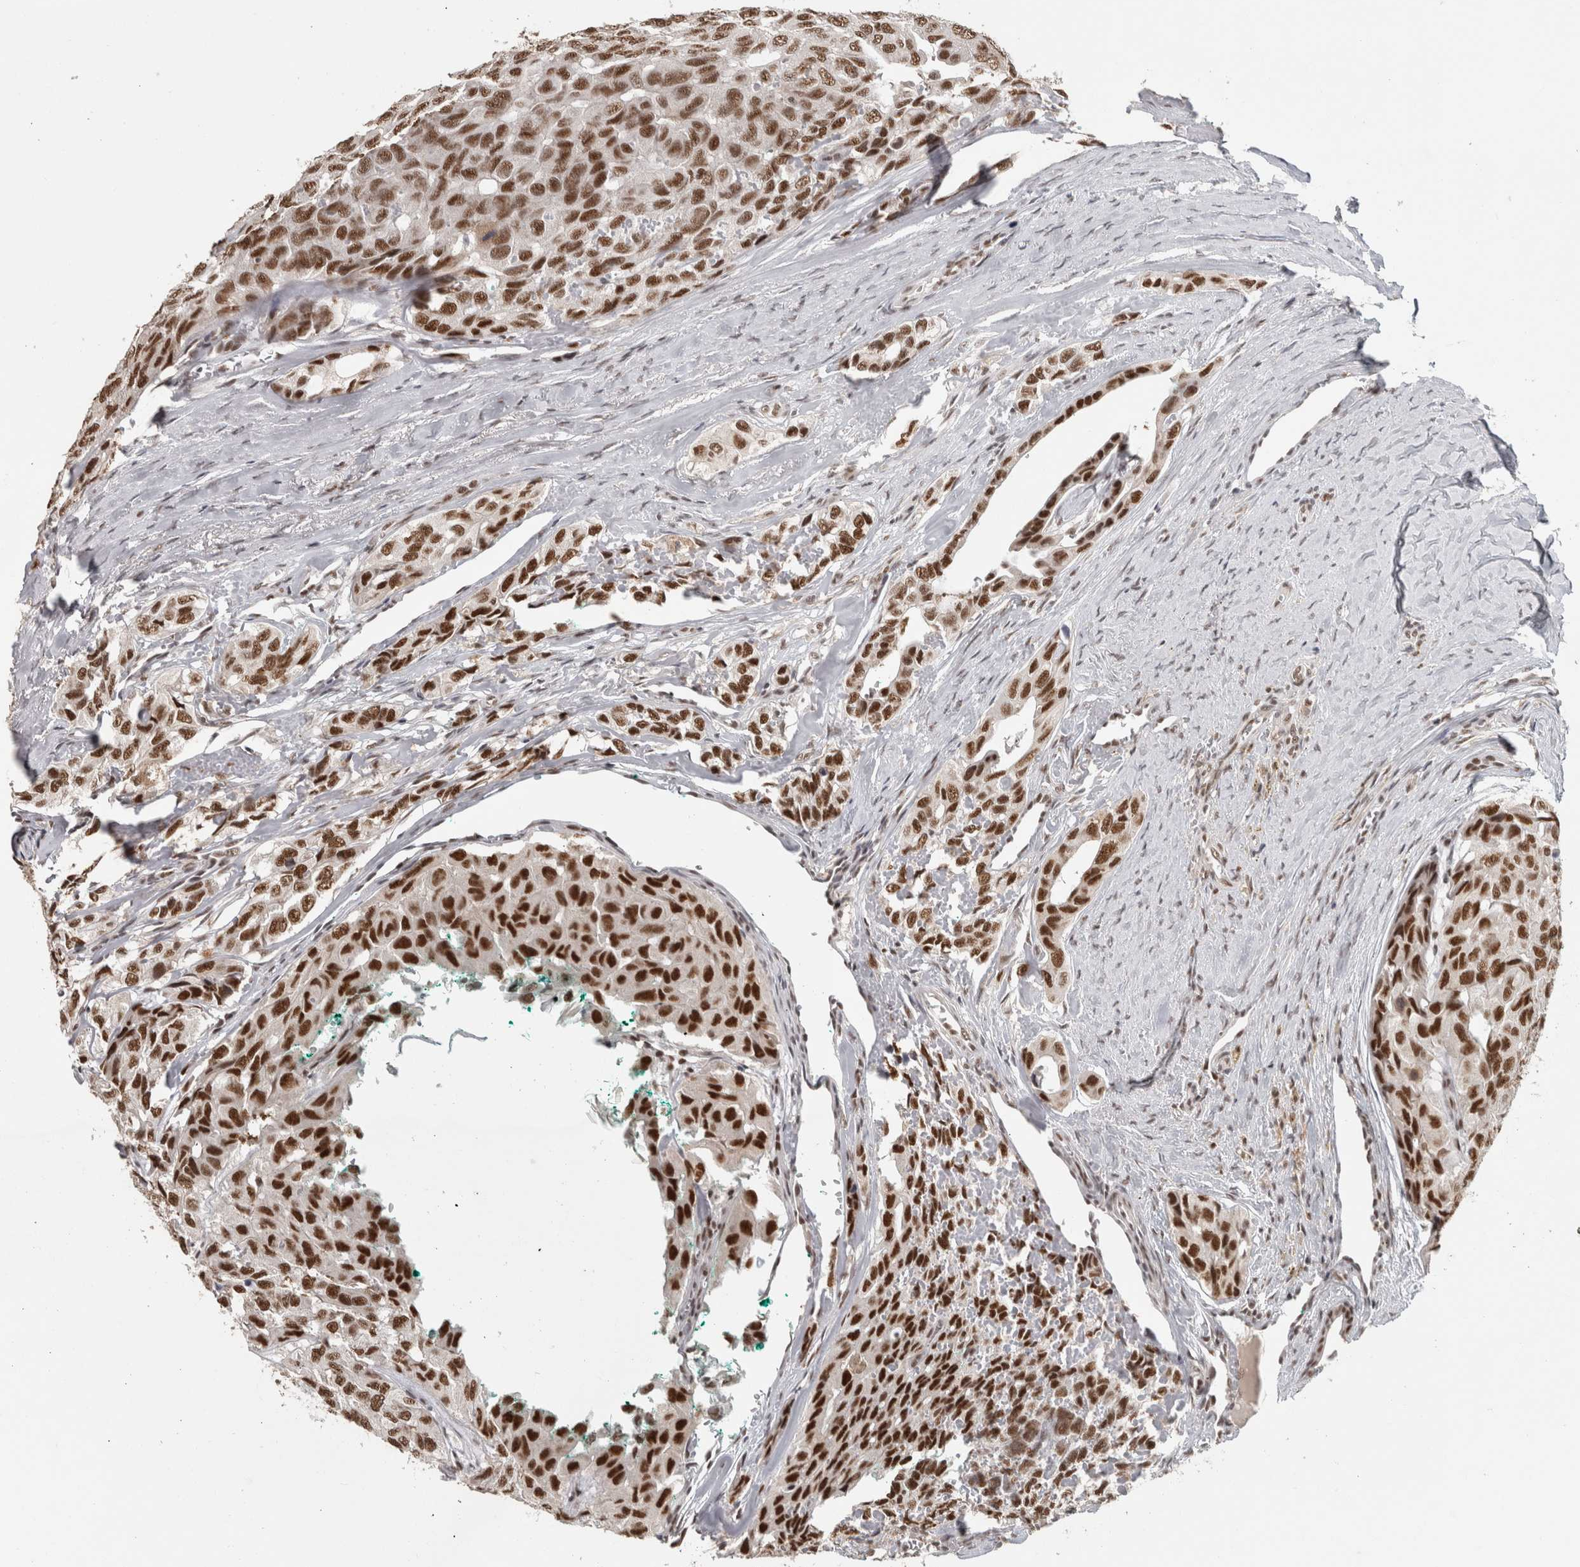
{"staining": {"intensity": "strong", "quantity": ">75%", "location": "nuclear"}, "tissue": "head and neck cancer", "cell_type": "Tumor cells", "image_type": "cancer", "snomed": [{"axis": "morphology", "description": "Adenocarcinoma, NOS"}, {"axis": "topography", "description": "Salivary gland, NOS"}, {"axis": "topography", "description": "Head-Neck"}], "caption": "This photomicrograph demonstrates head and neck adenocarcinoma stained with immunohistochemistry to label a protein in brown. The nuclear of tumor cells show strong positivity for the protein. Nuclei are counter-stained blue.", "gene": "ZNF830", "patient": {"sex": "female", "age": 76}}